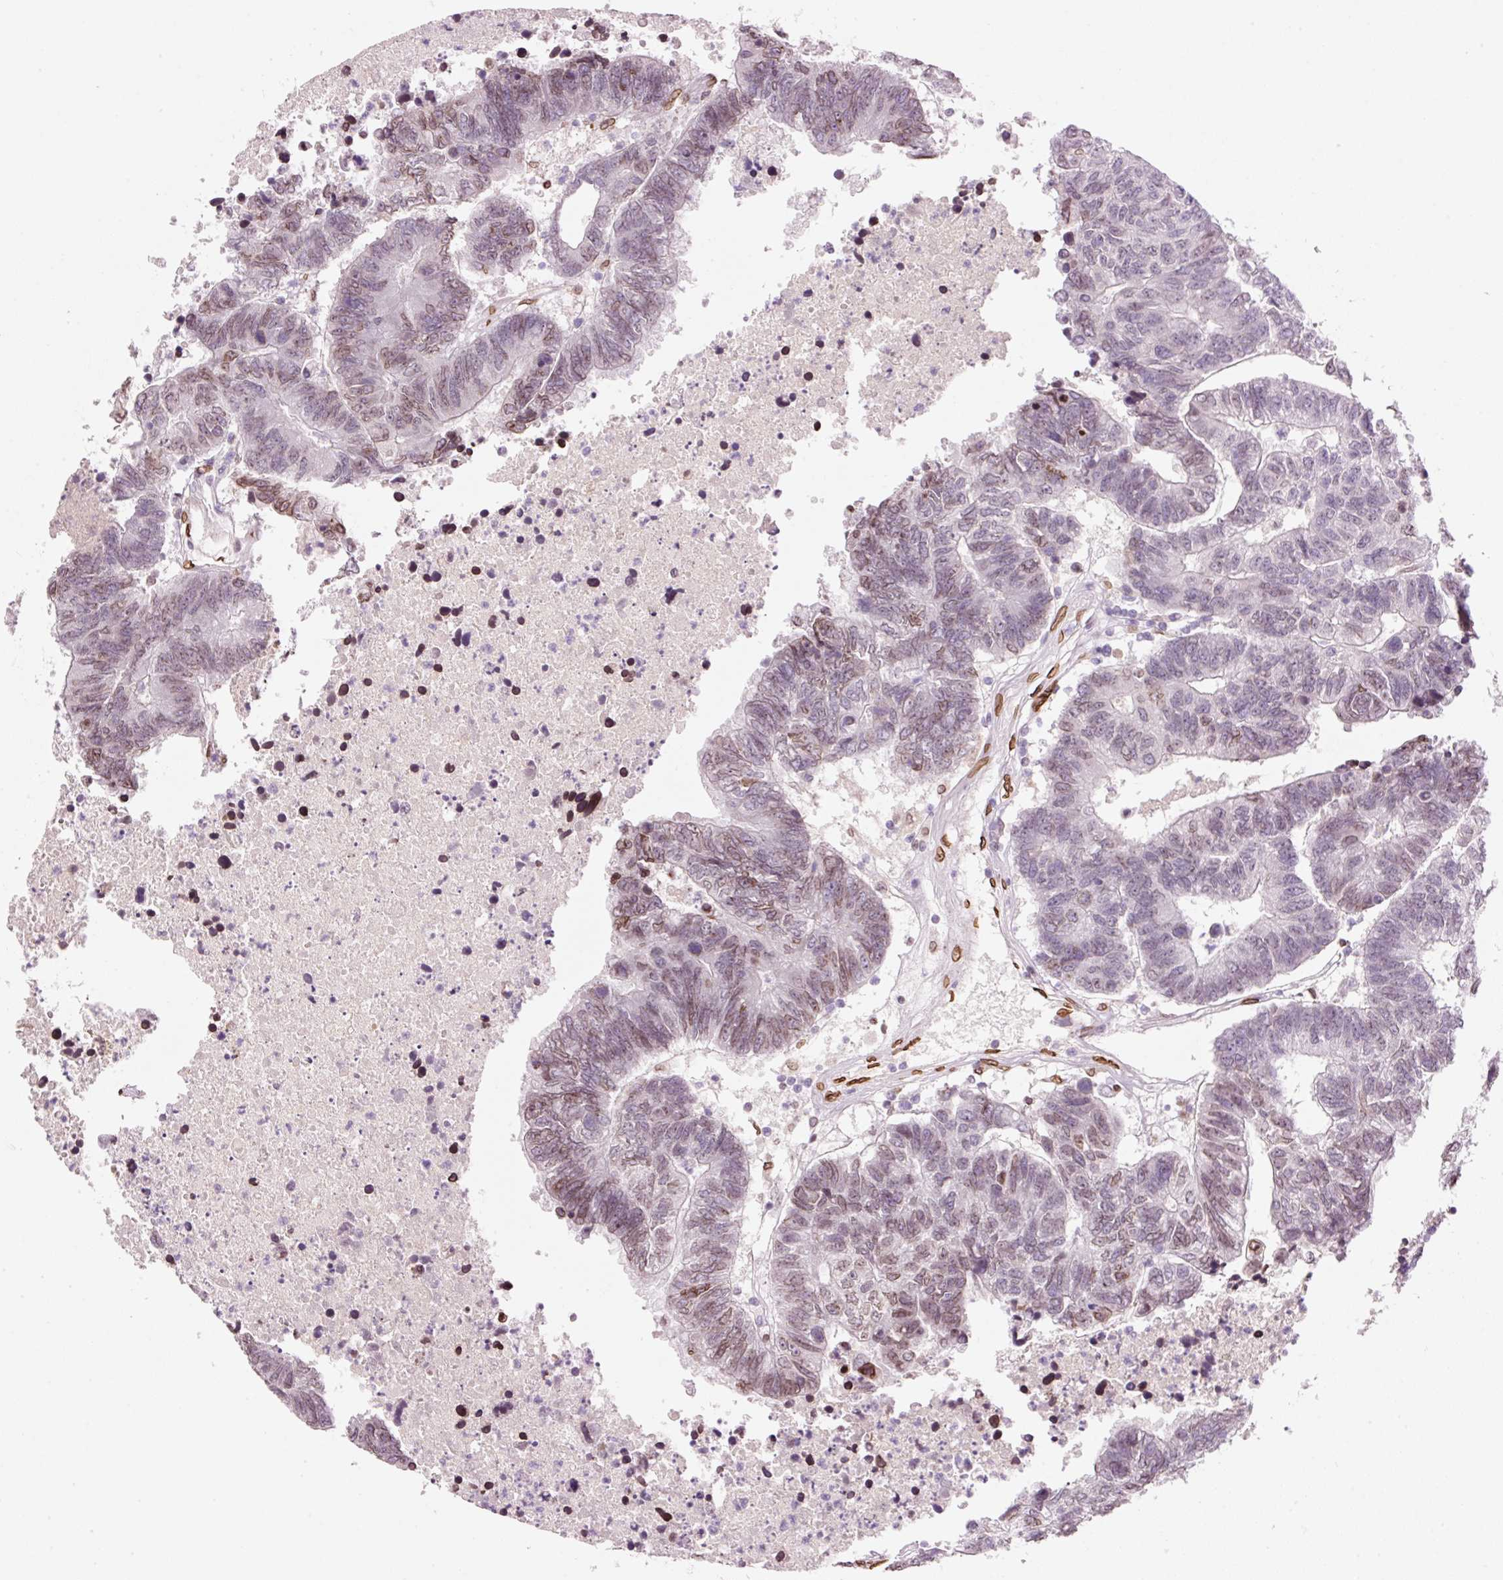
{"staining": {"intensity": "moderate", "quantity": "<25%", "location": "cytoplasmic/membranous,nuclear"}, "tissue": "colorectal cancer", "cell_type": "Tumor cells", "image_type": "cancer", "snomed": [{"axis": "morphology", "description": "Adenocarcinoma, NOS"}, {"axis": "topography", "description": "Colon"}], "caption": "The photomicrograph demonstrates a brown stain indicating the presence of a protein in the cytoplasmic/membranous and nuclear of tumor cells in adenocarcinoma (colorectal).", "gene": "ZNF224", "patient": {"sex": "female", "age": 48}}